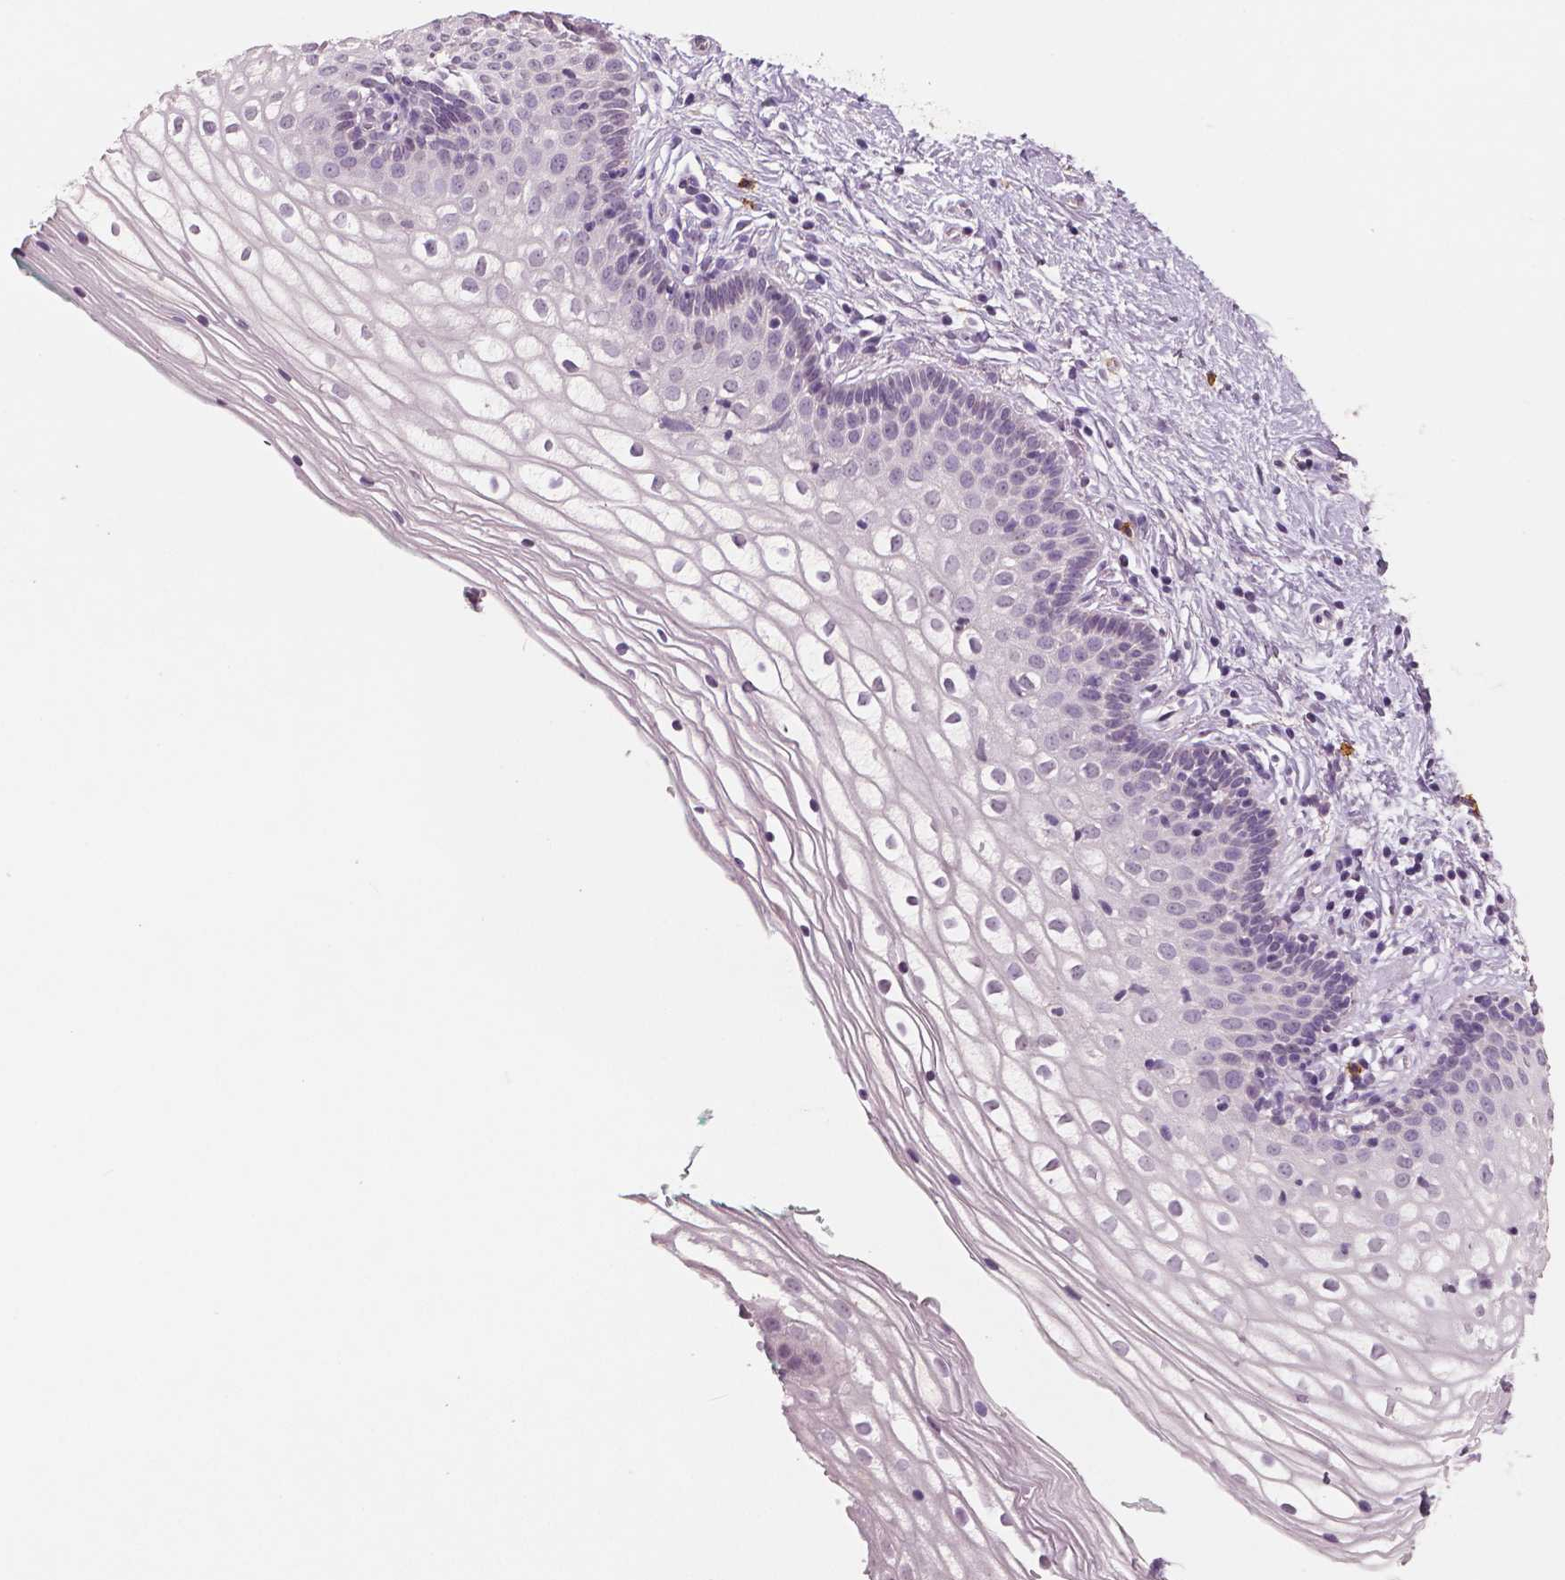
{"staining": {"intensity": "negative", "quantity": "none", "location": "none"}, "tissue": "vagina", "cell_type": "Squamous epithelial cells", "image_type": "normal", "snomed": [{"axis": "morphology", "description": "Normal tissue, NOS"}, {"axis": "topography", "description": "Vagina"}], "caption": "IHC of benign human vagina shows no expression in squamous epithelial cells.", "gene": "KIT", "patient": {"sex": "female", "age": 36}}